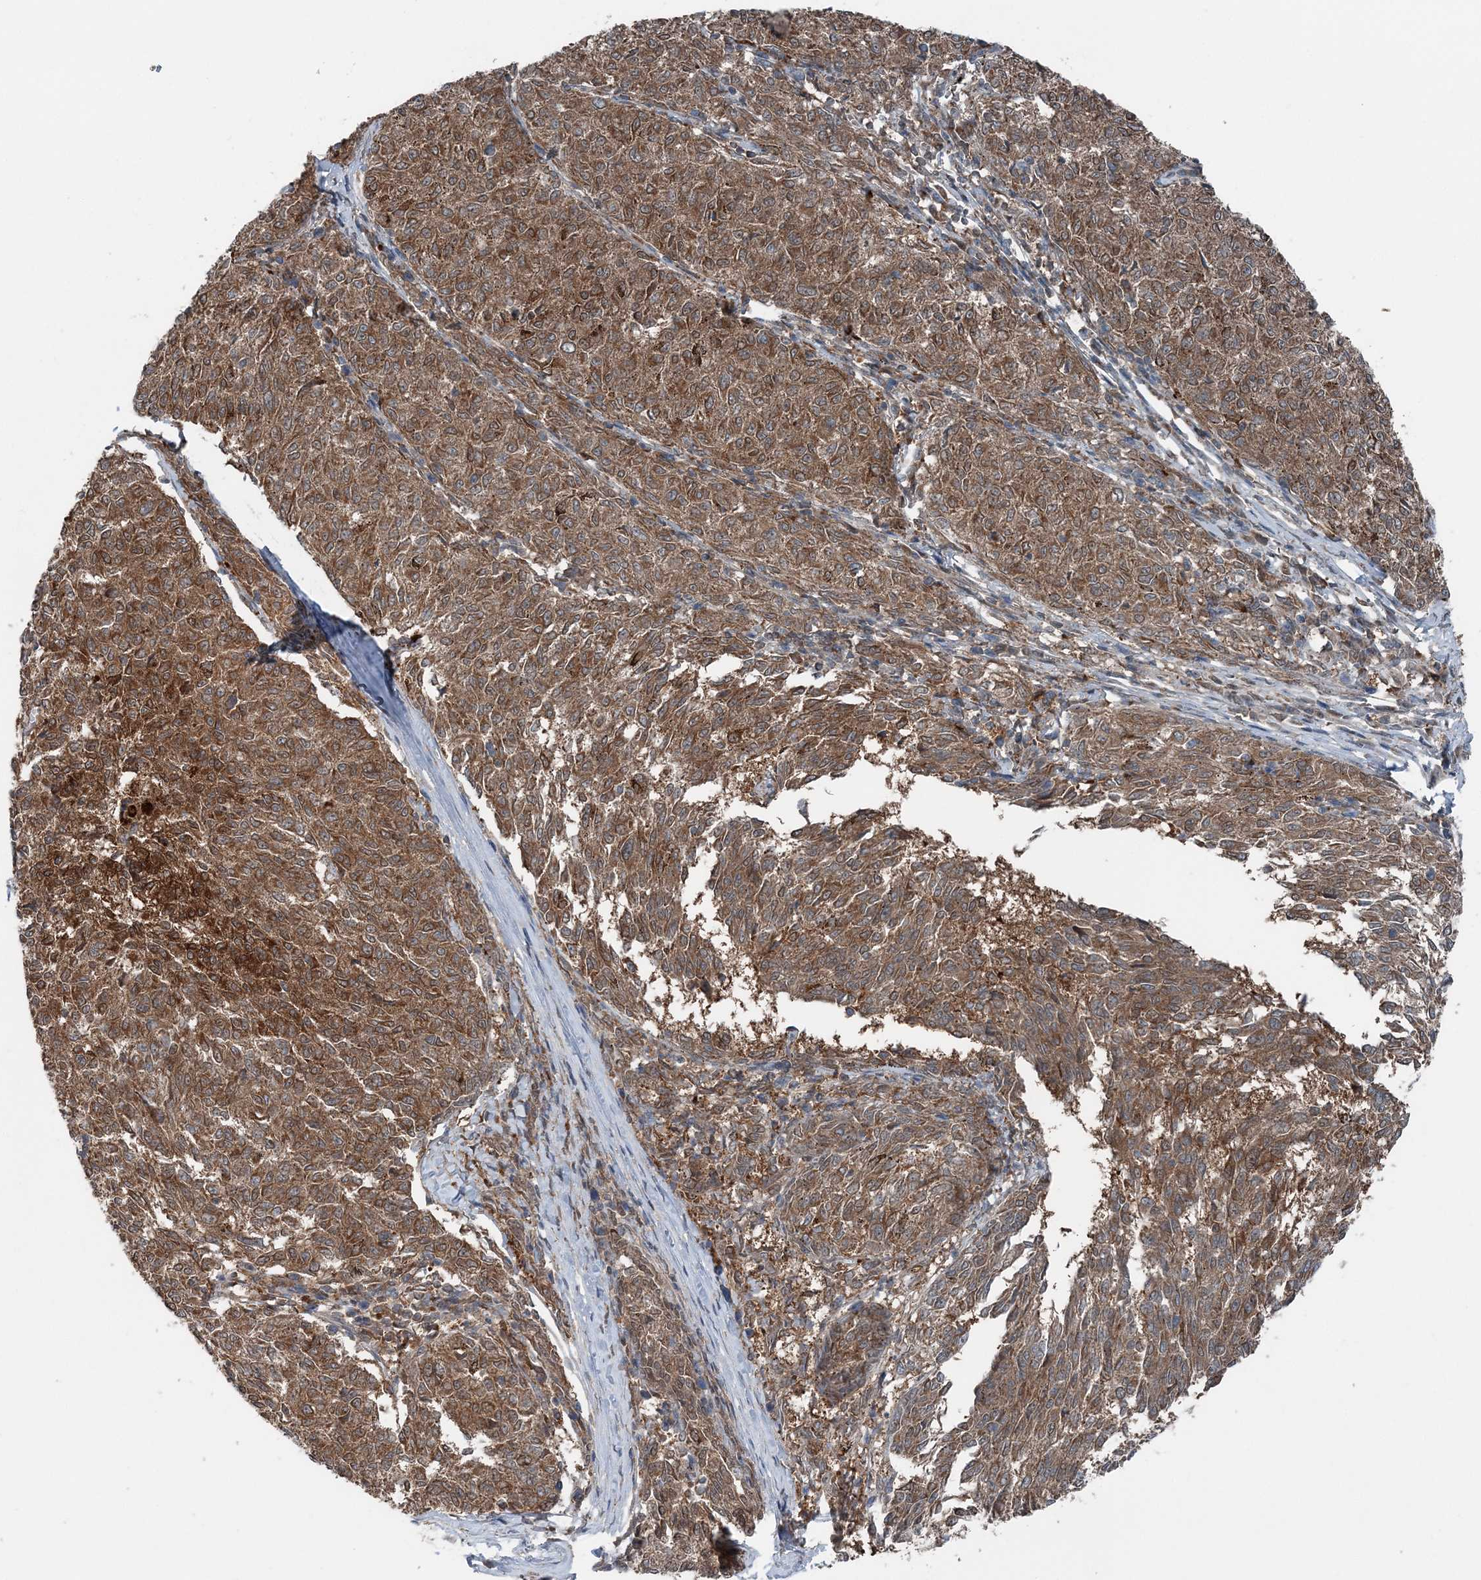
{"staining": {"intensity": "moderate", "quantity": ">75%", "location": "cytoplasmic/membranous"}, "tissue": "melanoma", "cell_type": "Tumor cells", "image_type": "cancer", "snomed": [{"axis": "morphology", "description": "Malignant melanoma, NOS"}, {"axis": "topography", "description": "Skin"}], "caption": "Melanoma was stained to show a protein in brown. There is medium levels of moderate cytoplasmic/membranous expression in approximately >75% of tumor cells. (Brightfield microscopy of DAB IHC at high magnification).", "gene": "ASNSD1", "patient": {"sex": "female", "age": 72}}